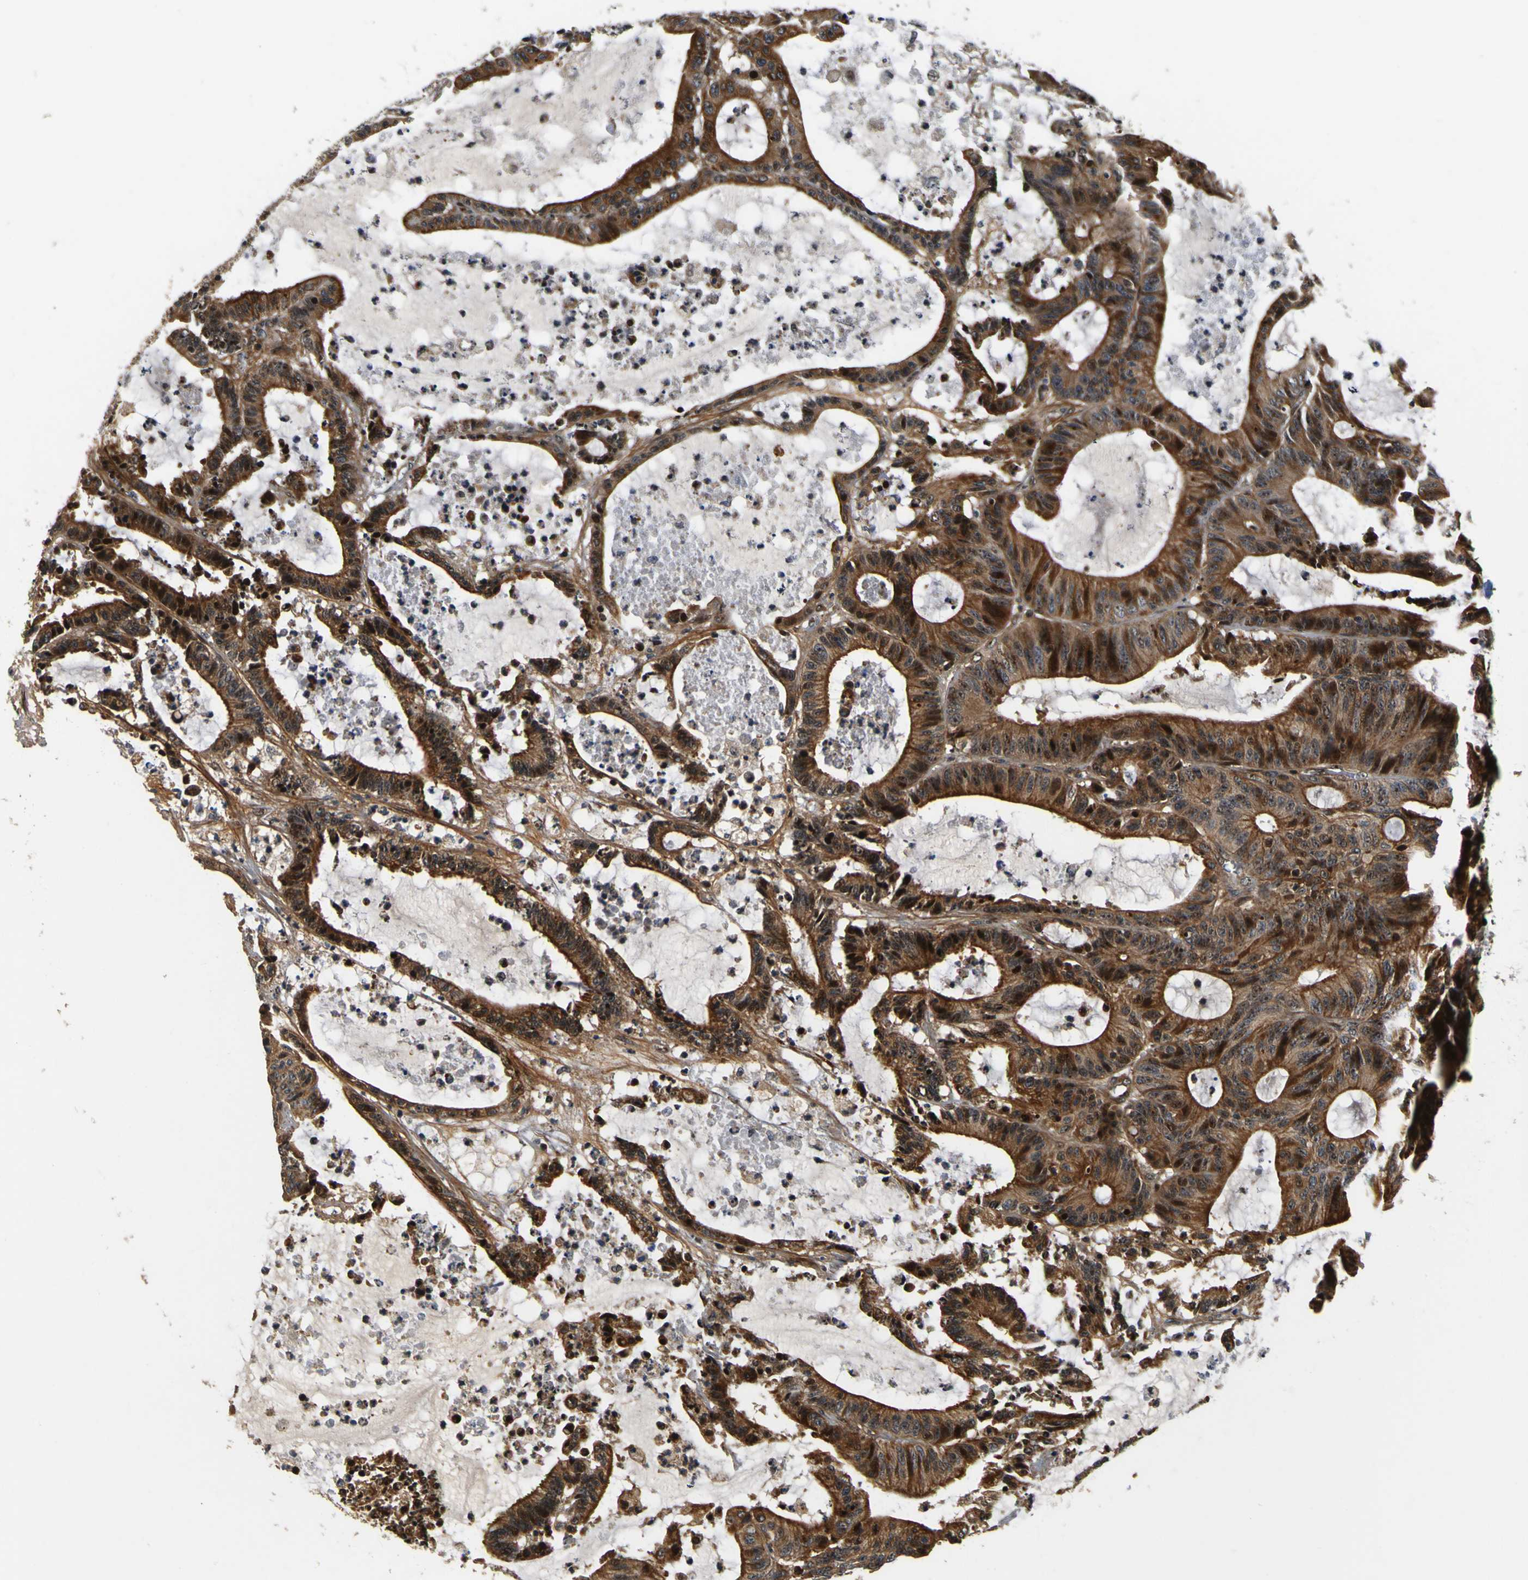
{"staining": {"intensity": "moderate", "quantity": ">75%", "location": "cytoplasmic/membranous,nuclear"}, "tissue": "colorectal cancer", "cell_type": "Tumor cells", "image_type": "cancer", "snomed": [{"axis": "morphology", "description": "Adenocarcinoma, NOS"}, {"axis": "topography", "description": "Colon"}], "caption": "Colorectal cancer (adenocarcinoma) stained for a protein (brown) demonstrates moderate cytoplasmic/membranous and nuclear positive positivity in about >75% of tumor cells.", "gene": "LRP4", "patient": {"sex": "female", "age": 84}}